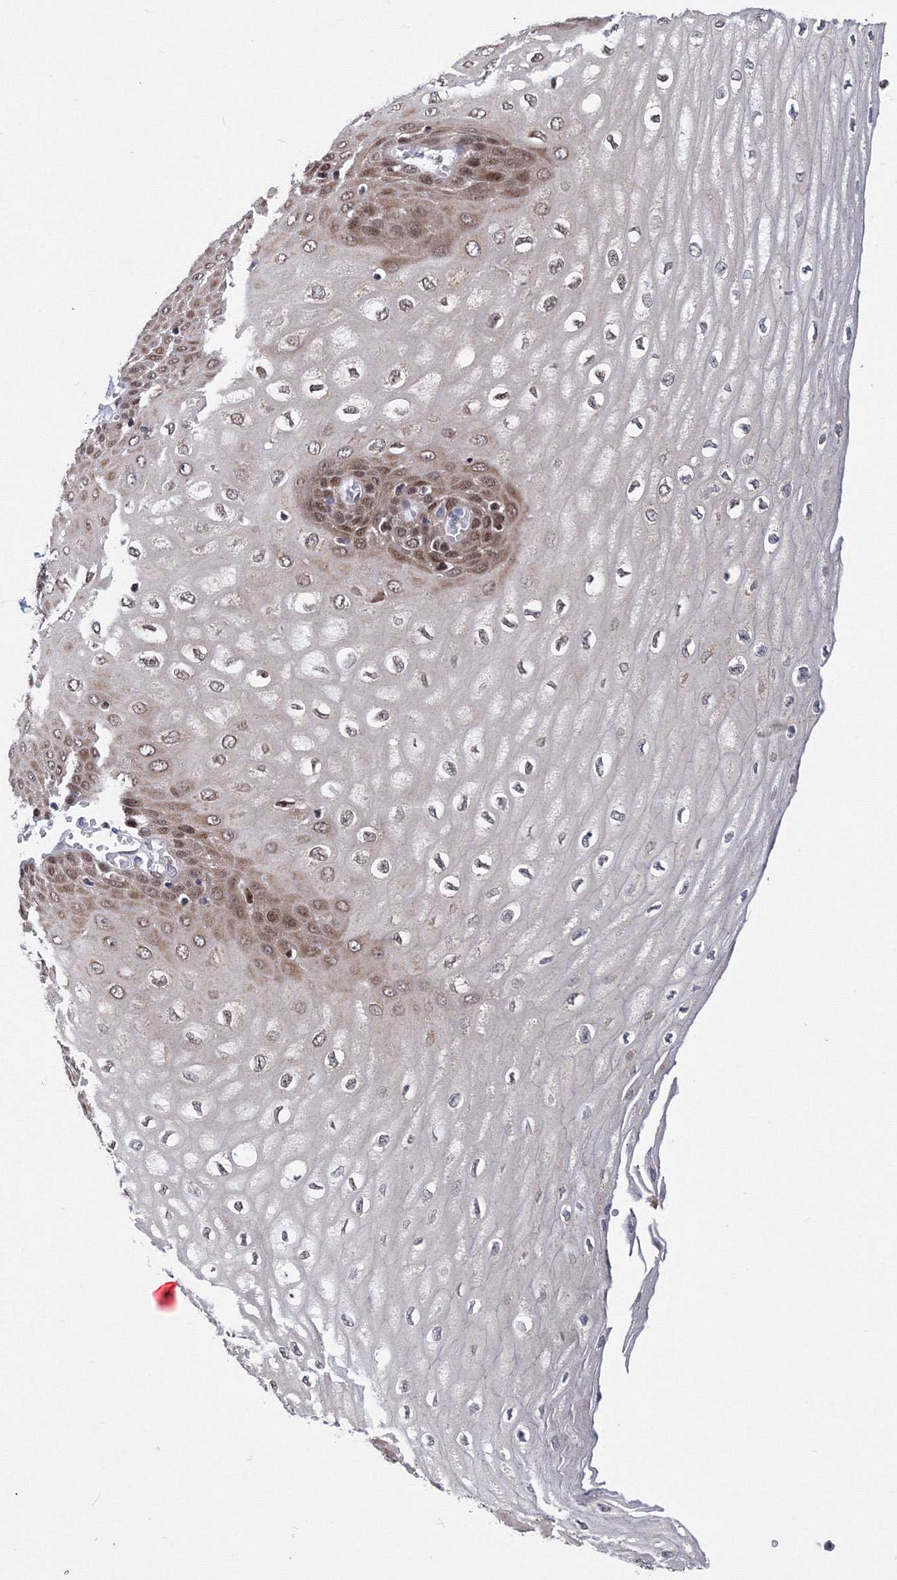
{"staining": {"intensity": "moderate", "quantity": ">75%", "location": "cytoplasmic/membranous"}, "tissue": "esophagus", "cell_type": "Squamous epithelial cells", "image_type": "normal", "snomed": [{"axis": "morphology", "description": "Normal tissue, NOS"}, {"axis": "topography", "description": "Esophagus"}], "caption": "Brown immunohistochemical staining in unremarkable esophagus demonstrates moderate cytoplasmic/membranous expression in approximately >75% of squamous epithelial cells.", "gene": "GPN1", "patient": {"sex": "male", "age": 60}}